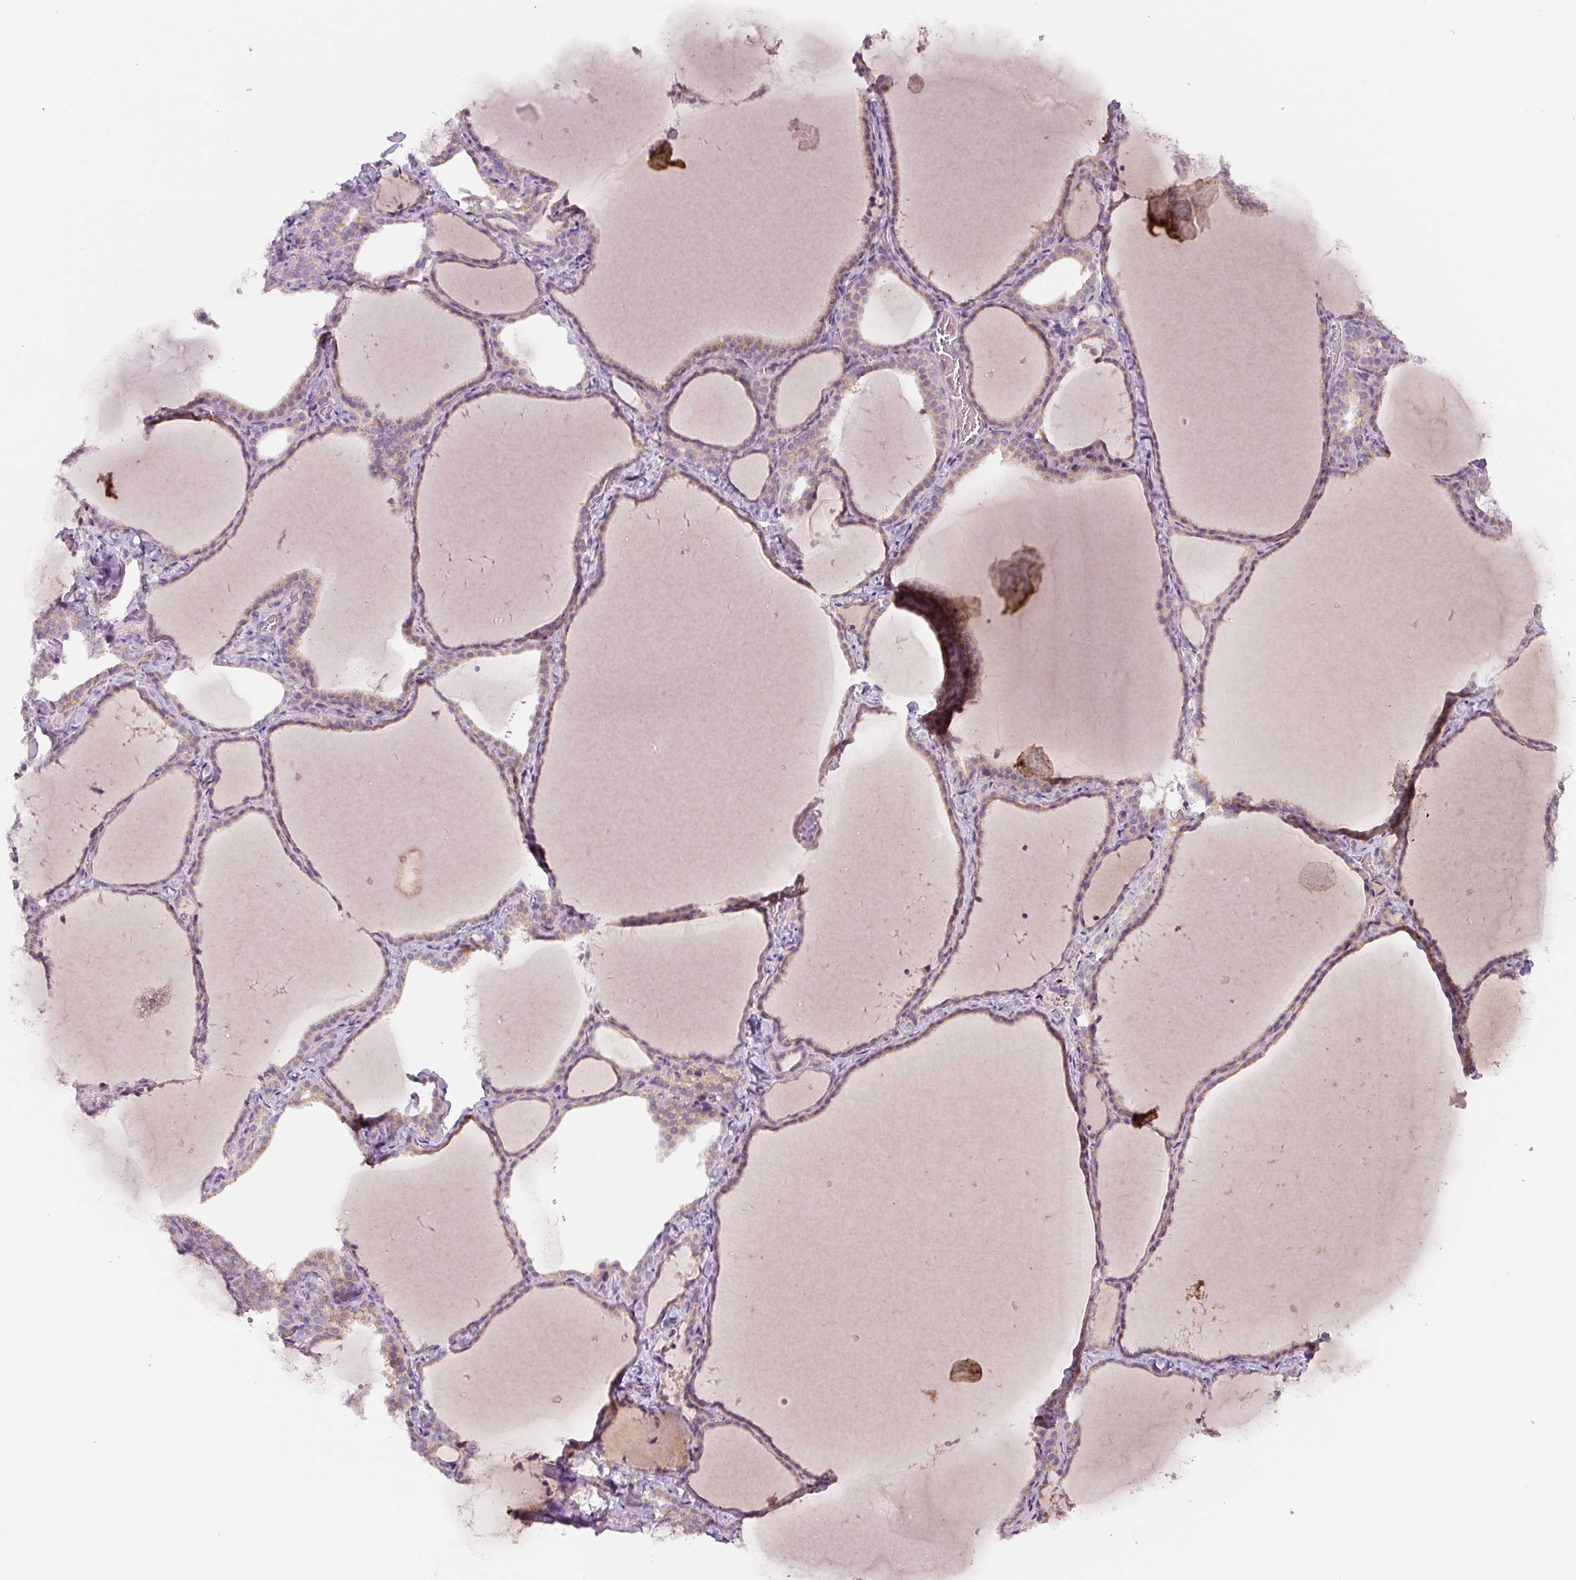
{"staining": {"intensity": "weak", "quantity": ">75%", "location": "cytoplasmic/membranous"}, "tissue": "thyroid gland", "cell_type": "Glandular cells", "image_type": "normal", "snomed": [{"axis": "morphology", "description": "Normal tissue, NOS"}, {"axis": "topography", "description": "Thyroid gland"}], "caption": "Immunohistochemical staining of unremarkable thyroid gland displays >75% levels of weak cytoplasmic/membranous protein expression in about >75% of glandular cells.", "gene": "YIF1B", "patient": {"sex": "female", "age": 22}}